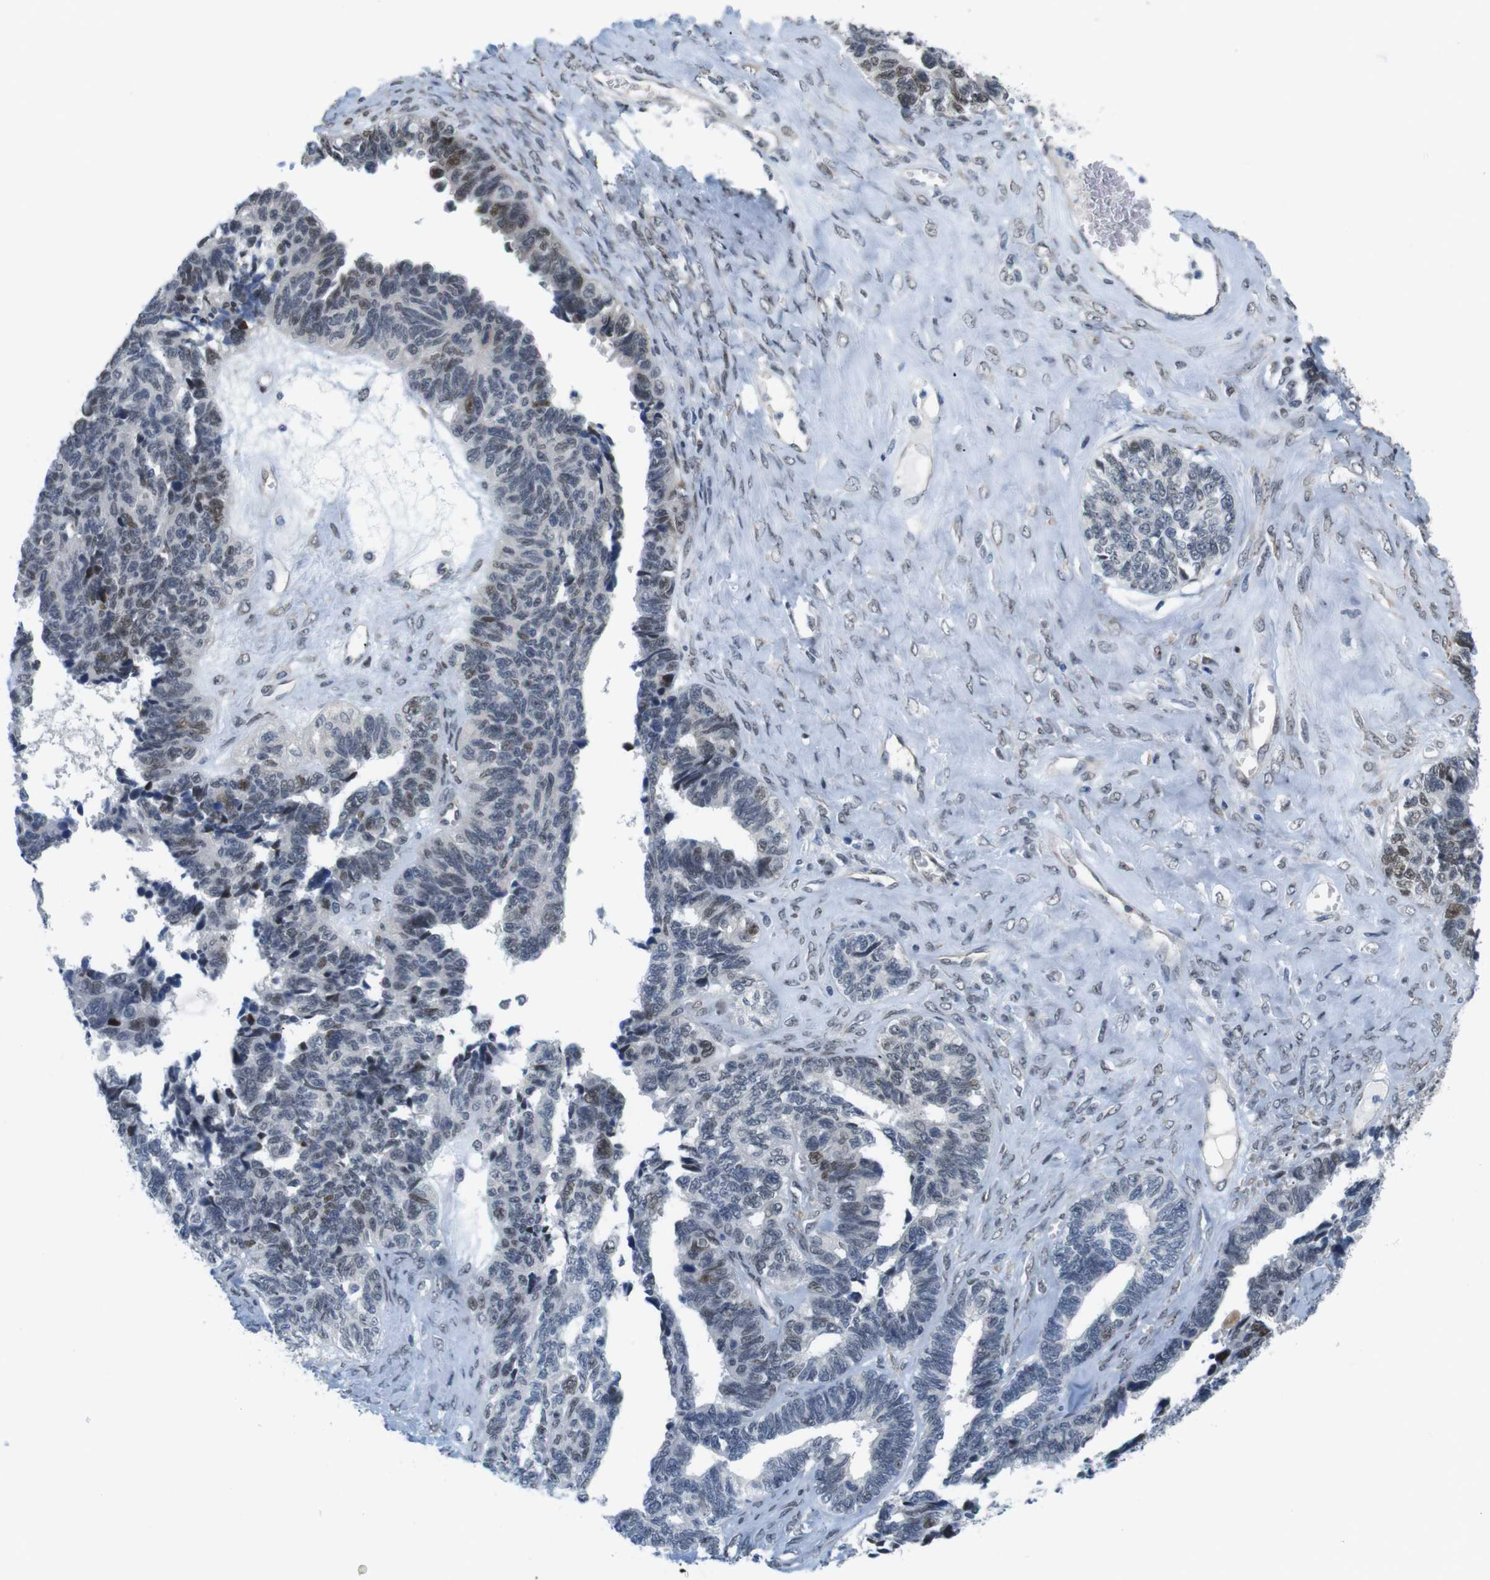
{"staining": {"intensity": "moderate", "quantity": "<25%", "location": "nuclear"}, "tissue": "ovarian cancer", "cell_type": "Tumor cells", "image_type": "cancer", "snomed": [{"axis": "morphology", "description": "Cystadenocarcinoma, serous, NOS"}, {"axis": "topography", "description": "Ovary"}], "caption": "The immunohistochemical stain labels moderate nuclear staining in tumor cells of ovarian serous cystadenocarcinoma tissue.", "gene": "SMCO2", "patient": {"sex": "female", "age": 79}}